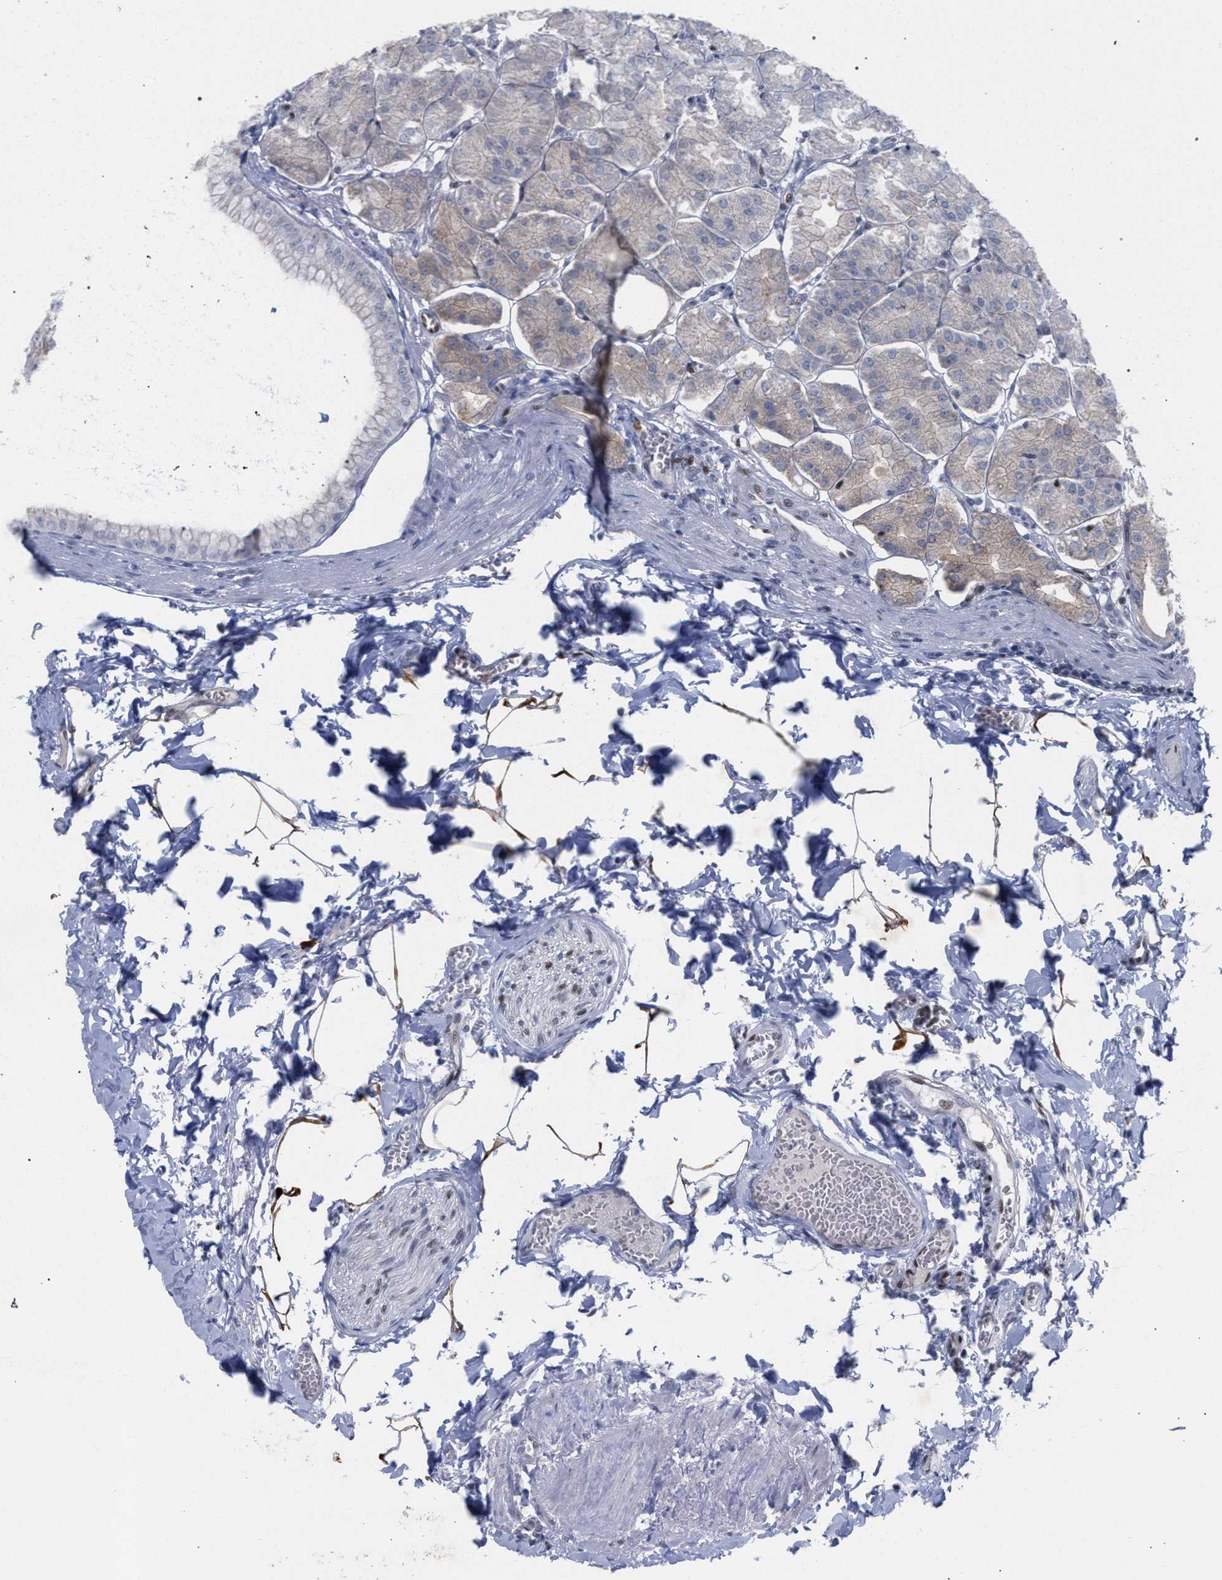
{"staining": {"intensity": "moderate", "quantity": "25%-75%", "location": "nuclear"}, "tissue": "stomach", "cell_type": "Glandular cells", "image_type": "normal", "snomed": [{"axis": "morphology", "description": "Normal tissue, NOS"}, {"axis": "topography", "description": "Stomach, lower"}], "caption": "IHC (DAB (3,3'-diaminobenzidine)) staining of normal human stomach displays moderate nuclear protein positivity in approximately 25%-75% of glandular cells.", "gene": "SCAF4", "patient": {"sex": "male", "age": 71}}